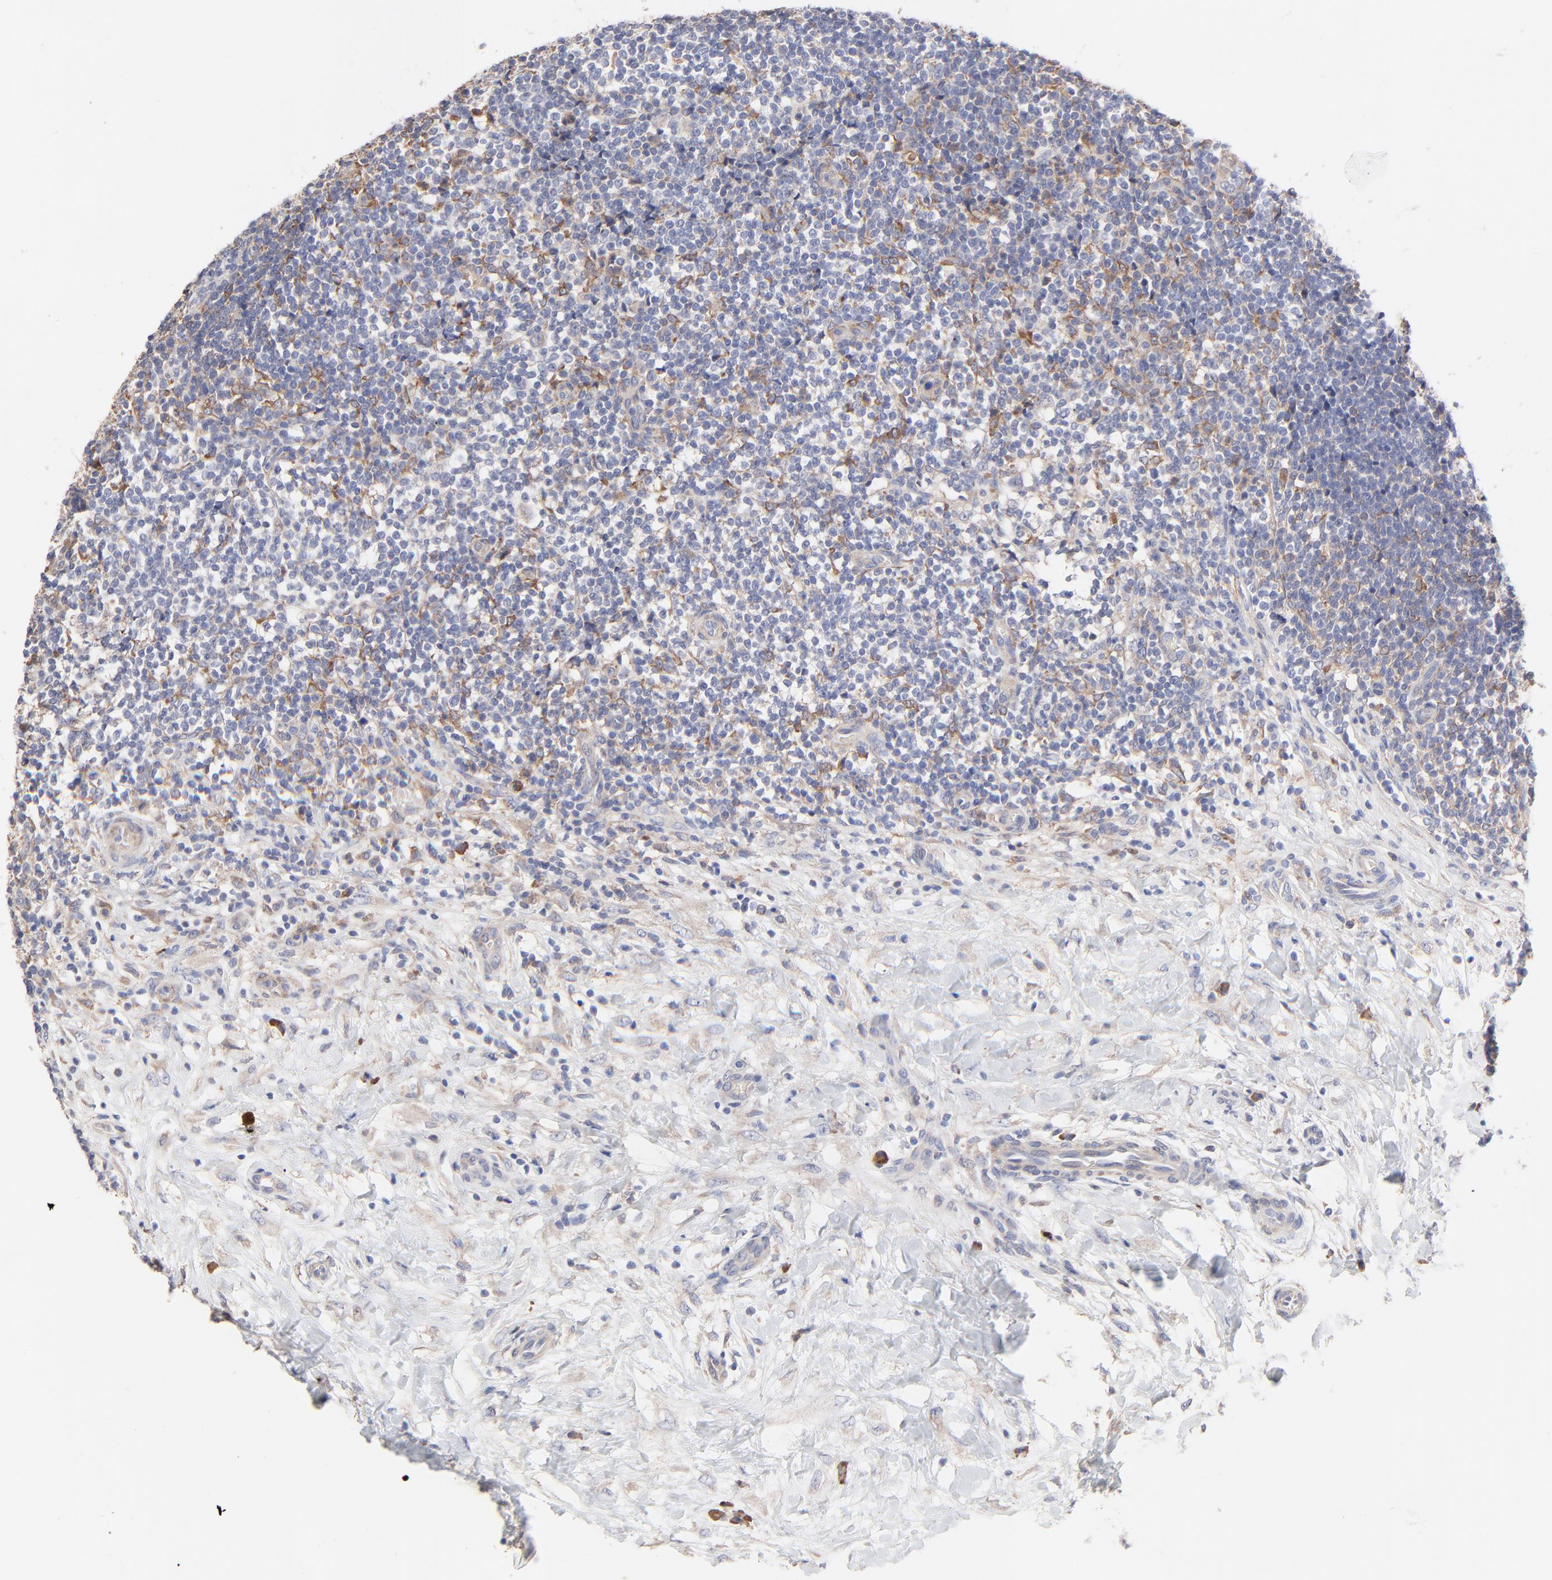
{"staining": {"intensity": "moderate", "quantity": "<25%", "location": "cytoplasmic/membranous"}, "tissue": "lymphoma", "cell_type": "Tumor cells", "image_type": "cancer", "snomed": [{"axis": "morphology", "description": "Malignant lymphoma, non-Hodgkin's type, Low grade"}, {"axis": "topography", "description": "Lymph node"}], "caption": "Immunohistochemistry of low-grade malignant lymphoma, non-Hodgkin's type reveals low levels of moderate cytoplasmic/membranous expression in about <25% of tumor cells. Using DAB (brown) and hematoxylin (blue) stains, captured at high magnification using brightfield microscopy.", "gene": "PPFIBP2", "patient": {"sex": "female", "age": 76}}